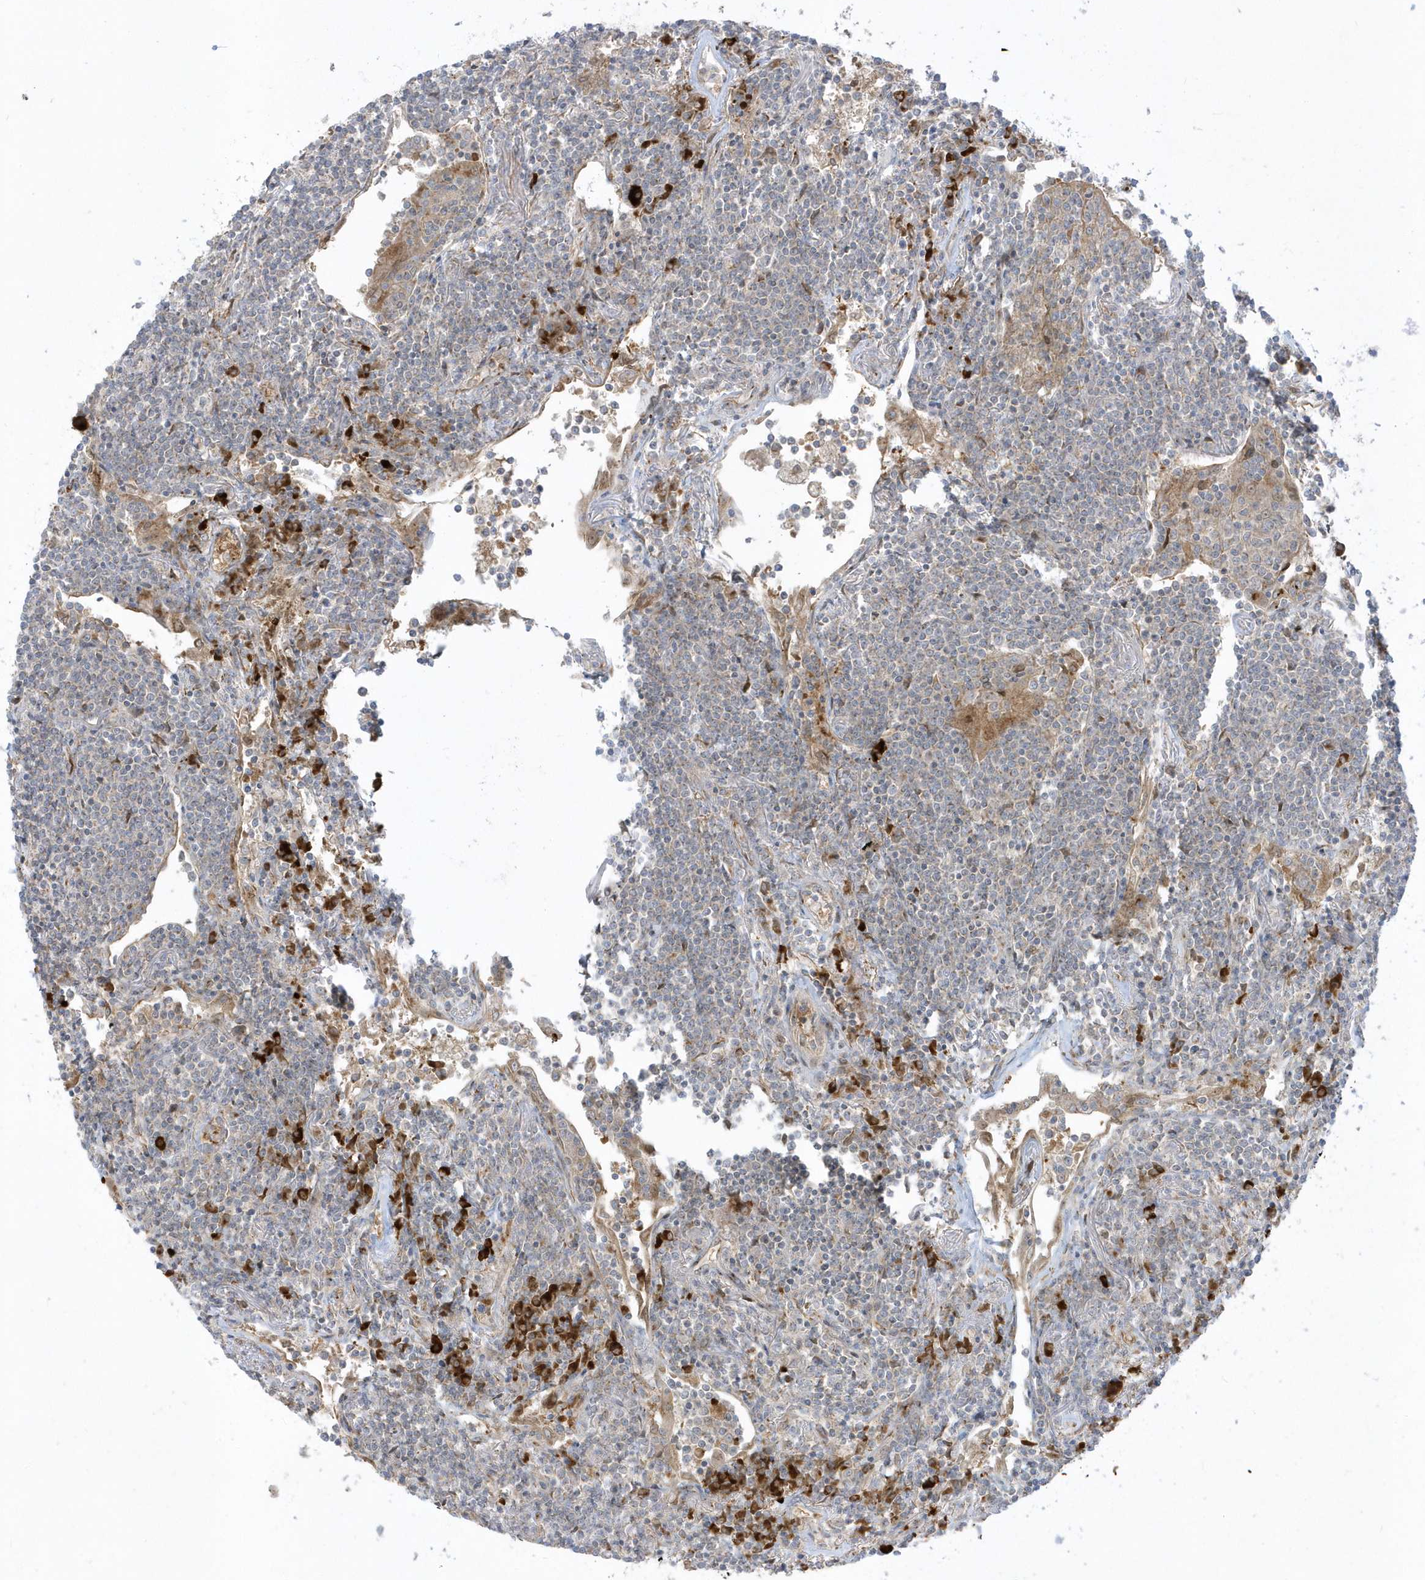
{"staining": {"intensity": "negative", "quantity": "none", "location": "none"}, "tissue": "lymphoma", "cell_type": "Tumor cells", "image_type": "cancer", "snomed": [{"axis": "morphology", "description": "Malignant lymphoma, non-Hodgkin's type, Low grade"}, {"axis": "topography", "description": "Lung"}], "caption": "High power microscopy image of an IHC photomicrograph of lymphoma, revealing no significant staining in tumor cells.", "gene": "RPP40", "patient": {"sex": "female", "age": 71}}